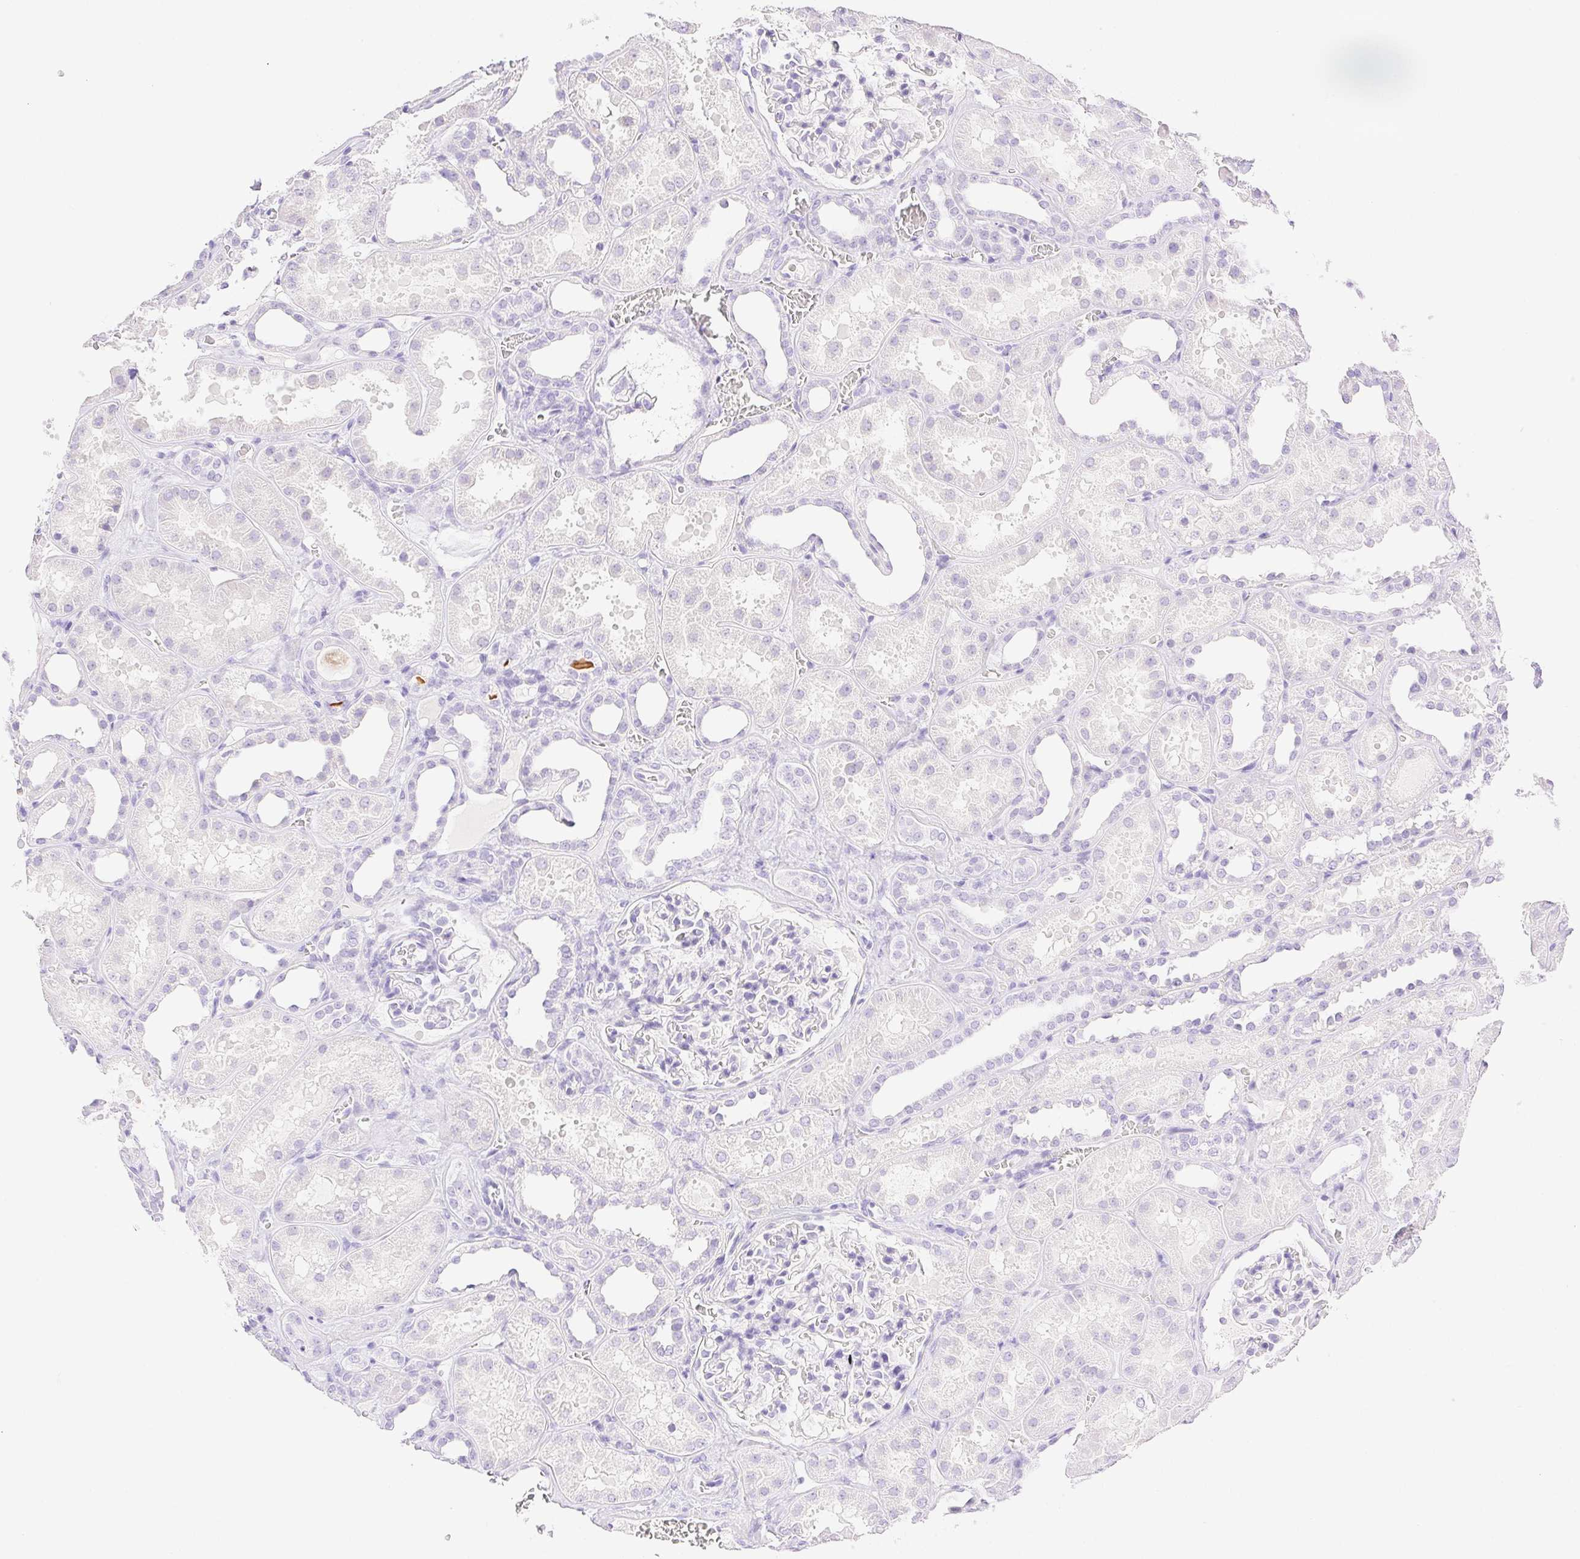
{"staining": {"intensity": "negative", "quantity": "none", "location": "none"}, "tissue": "kidney", "cell_type": "Cells in glomeruli", "image_type": "normal", "snomed": [{"axis": "morphology", "description": "Normal tissue, NOS"}, {"axis": "topography", "description": "Kidney"}], "caption": "IHC micrograph of normal kidney: human kidney stained with DAB (3,3'-diaminobenzidine) exhibits no significant protein staining in cells in glomeruli.", "gene": "SPACA4", "patient": {"sex": "female", "age": 41}}